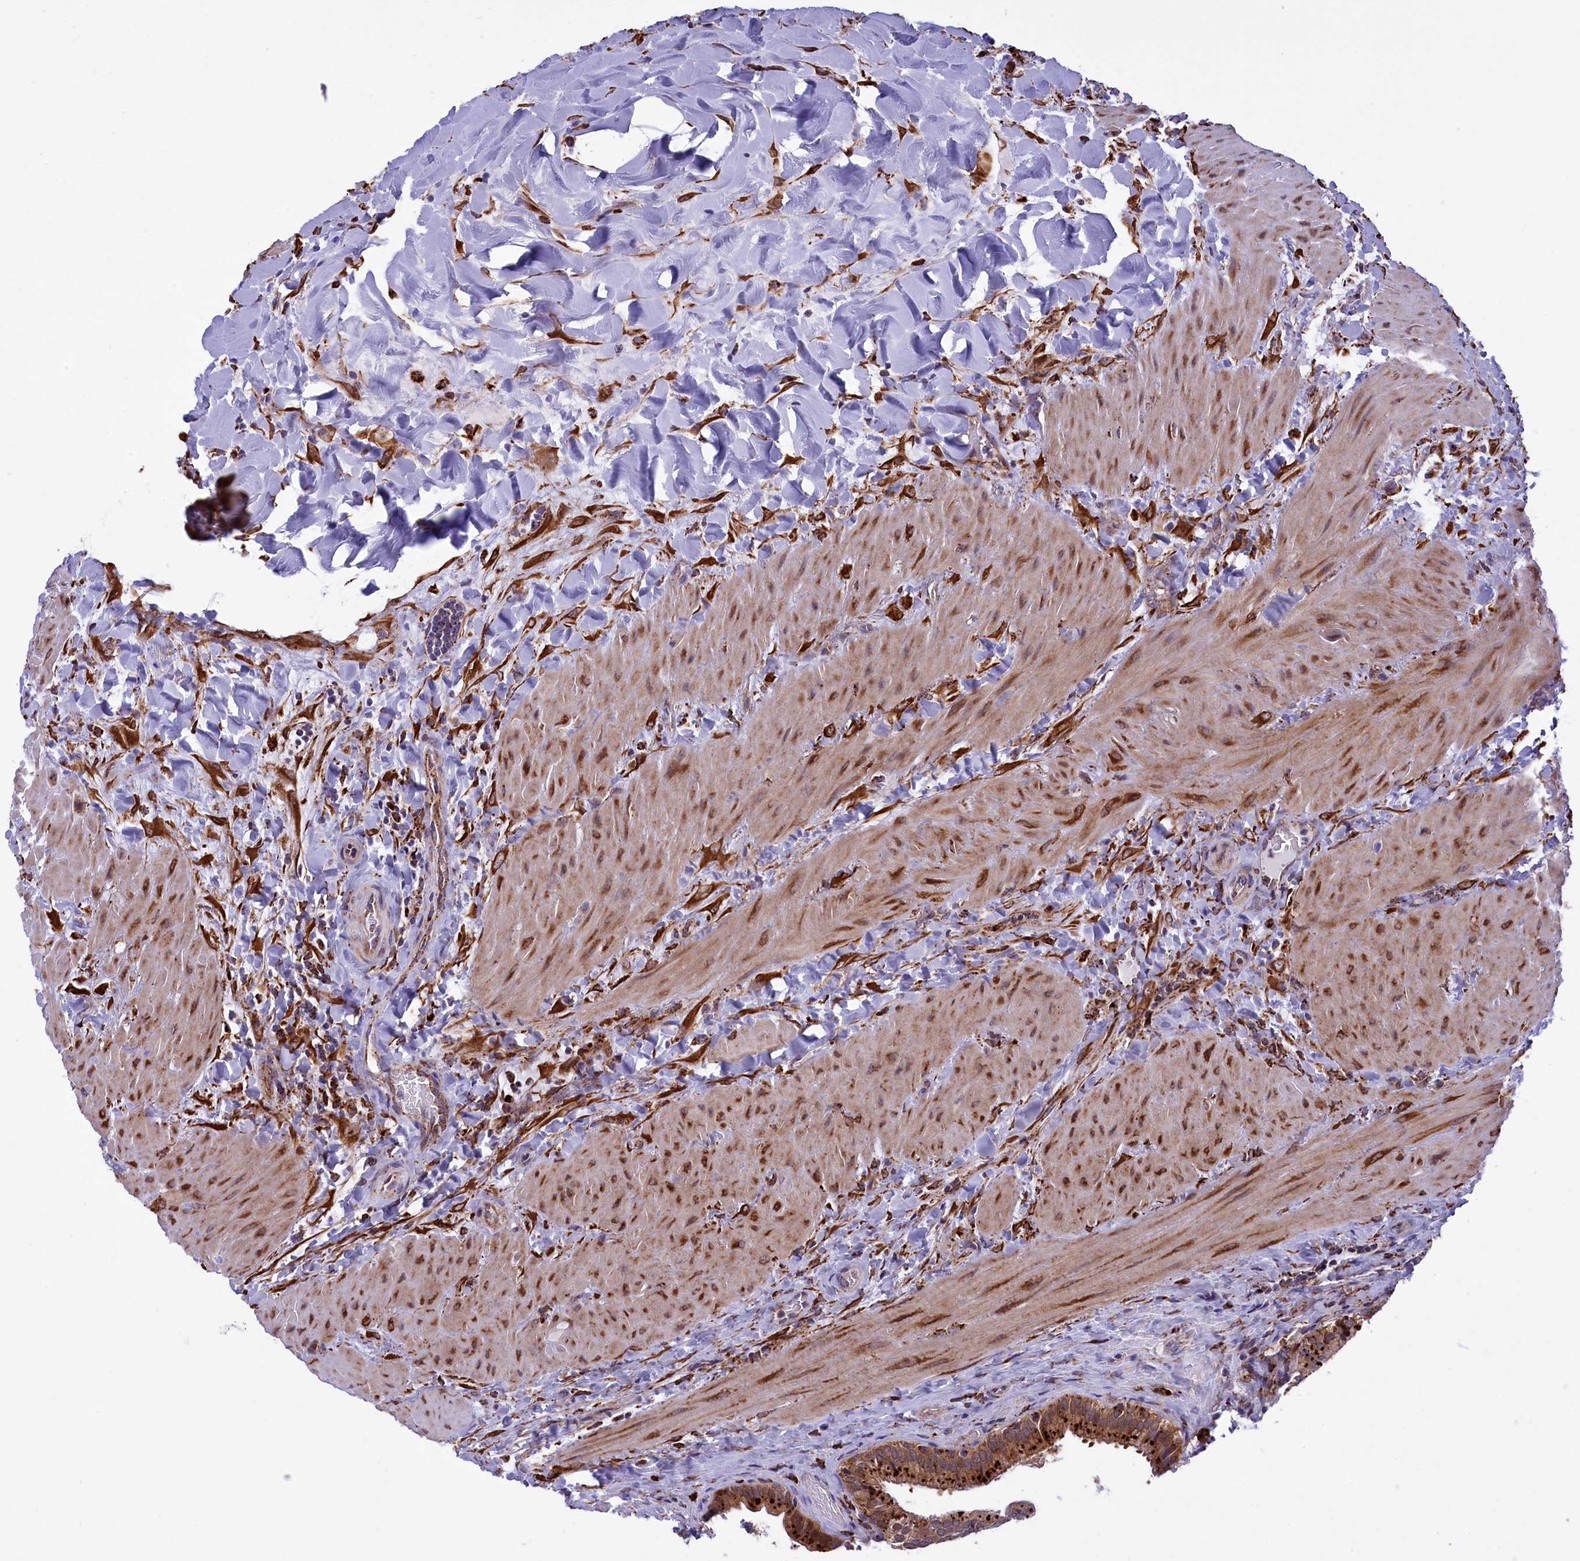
{"staining": {"intensity": "strong", "quantity": ">75%", "location": "cytoplasmic/membranous"}, "tissue": "gallbladder", "cell_type": "Glandular cells", "image_type": "normal", "snomed": [{"axis": "morphology", "description": "Normal tissue, NOS"}, {"axis": "topography", "description": "Gallbladder"}], "caption": "Human gallbladder stained with a brown dye displays strong cytoplasmic/membranous positive expression in about >75% of glandular cells.", "gene": "MAN2B1", "patient": {"sex": "male", "age": 24}}